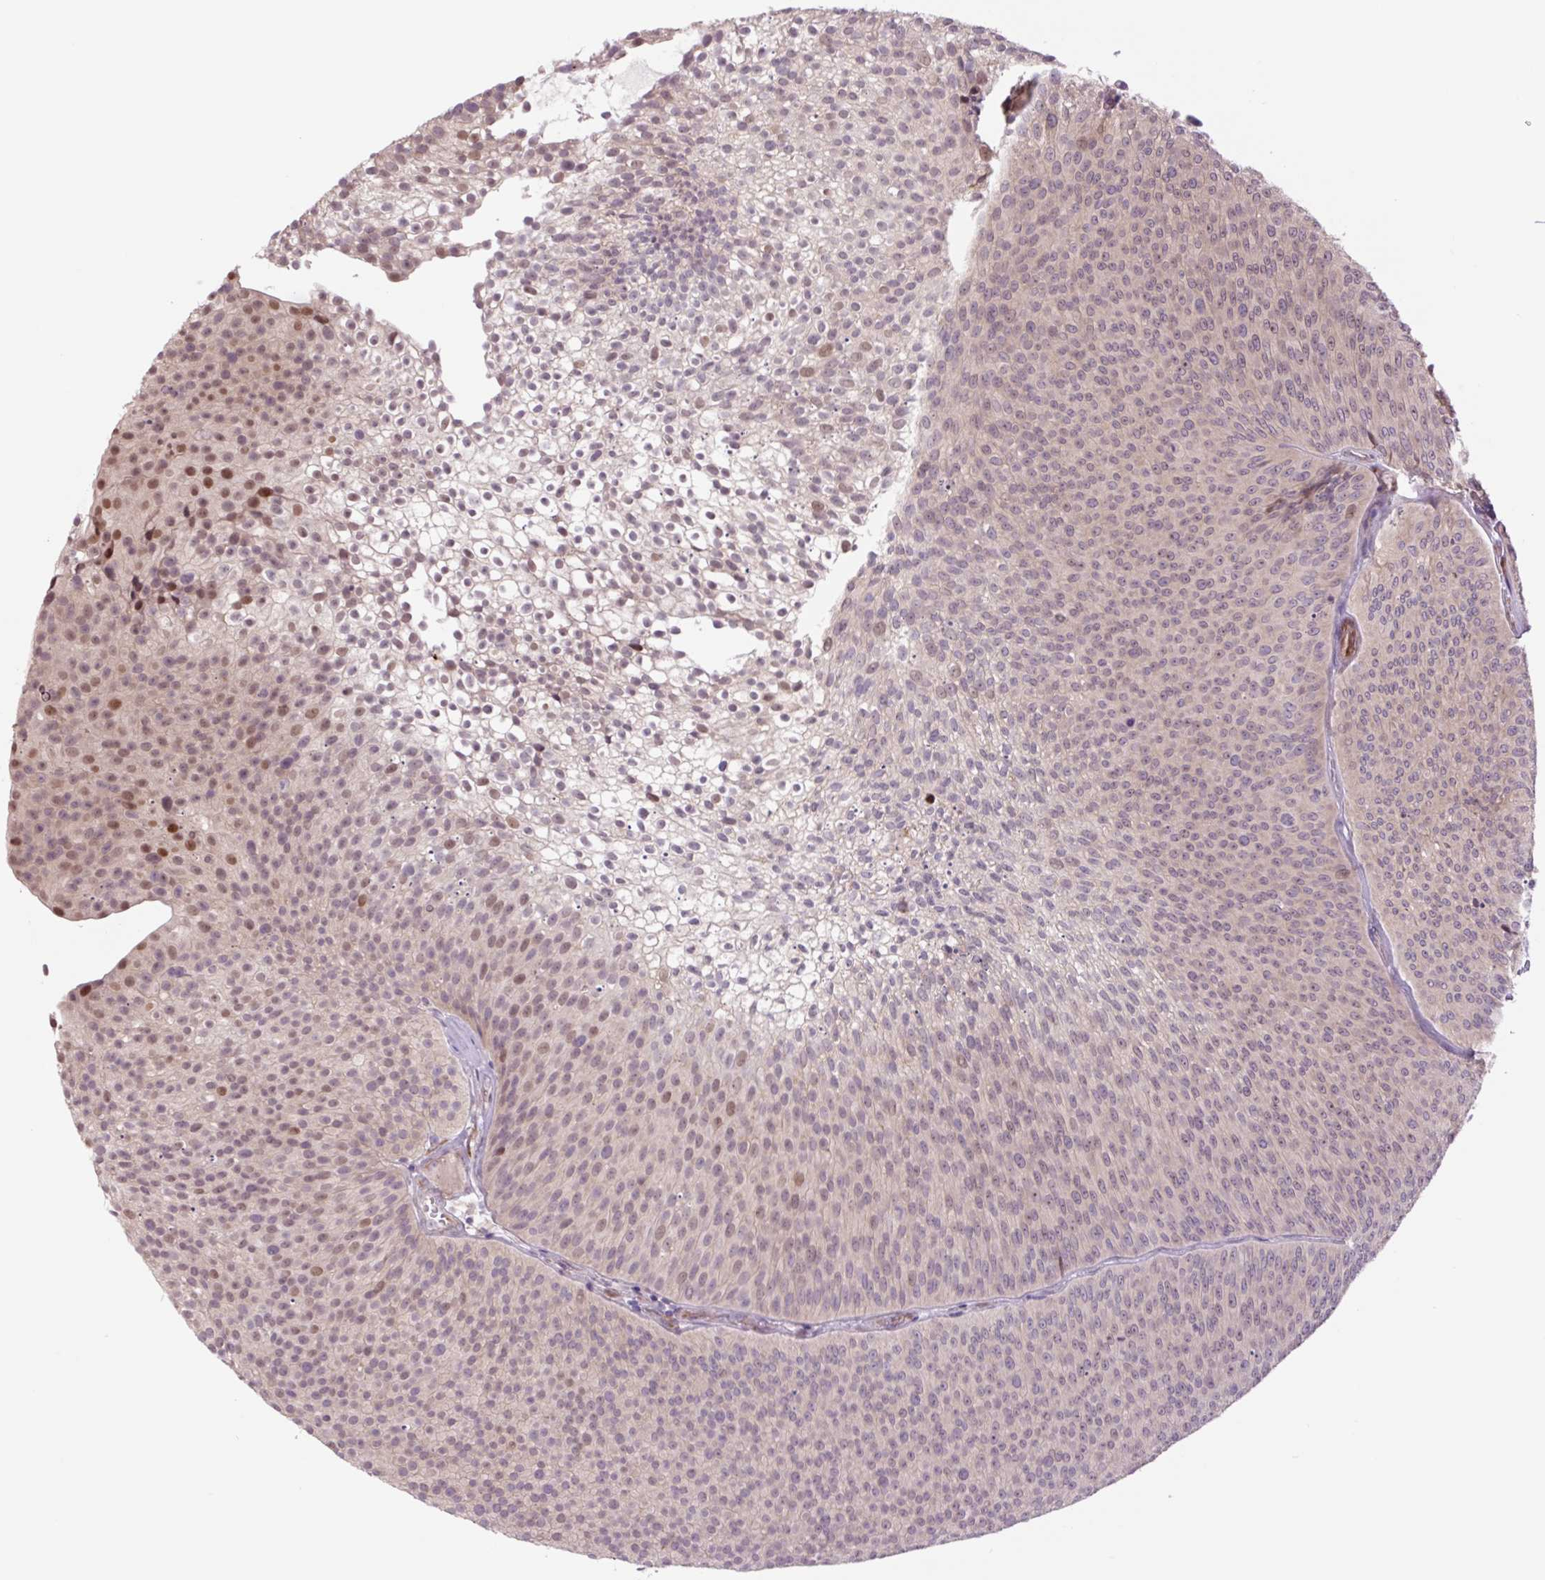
{"staining": {"intensity": "moderate", "quantity": "25%-75%", "location": "nuclear"}, "tissue": "urothelial cancer", "cell_type": "Tumor cells", "image_type": "cancer", "snomed": [{"axis": "morphology", "description": "Urothelial carcinoma, Low grade"}, {"axis": "topography", "description": "Urinary bladder"}], "caption": "Moderate nuclear positivity for a protein is seen in about 25%-75% of tumor cells of low-grade urothelial carcinoma using immunohistochemistry.", "gene": "PLA2G4A", "patient": {"sex": "male", "age": 91}}